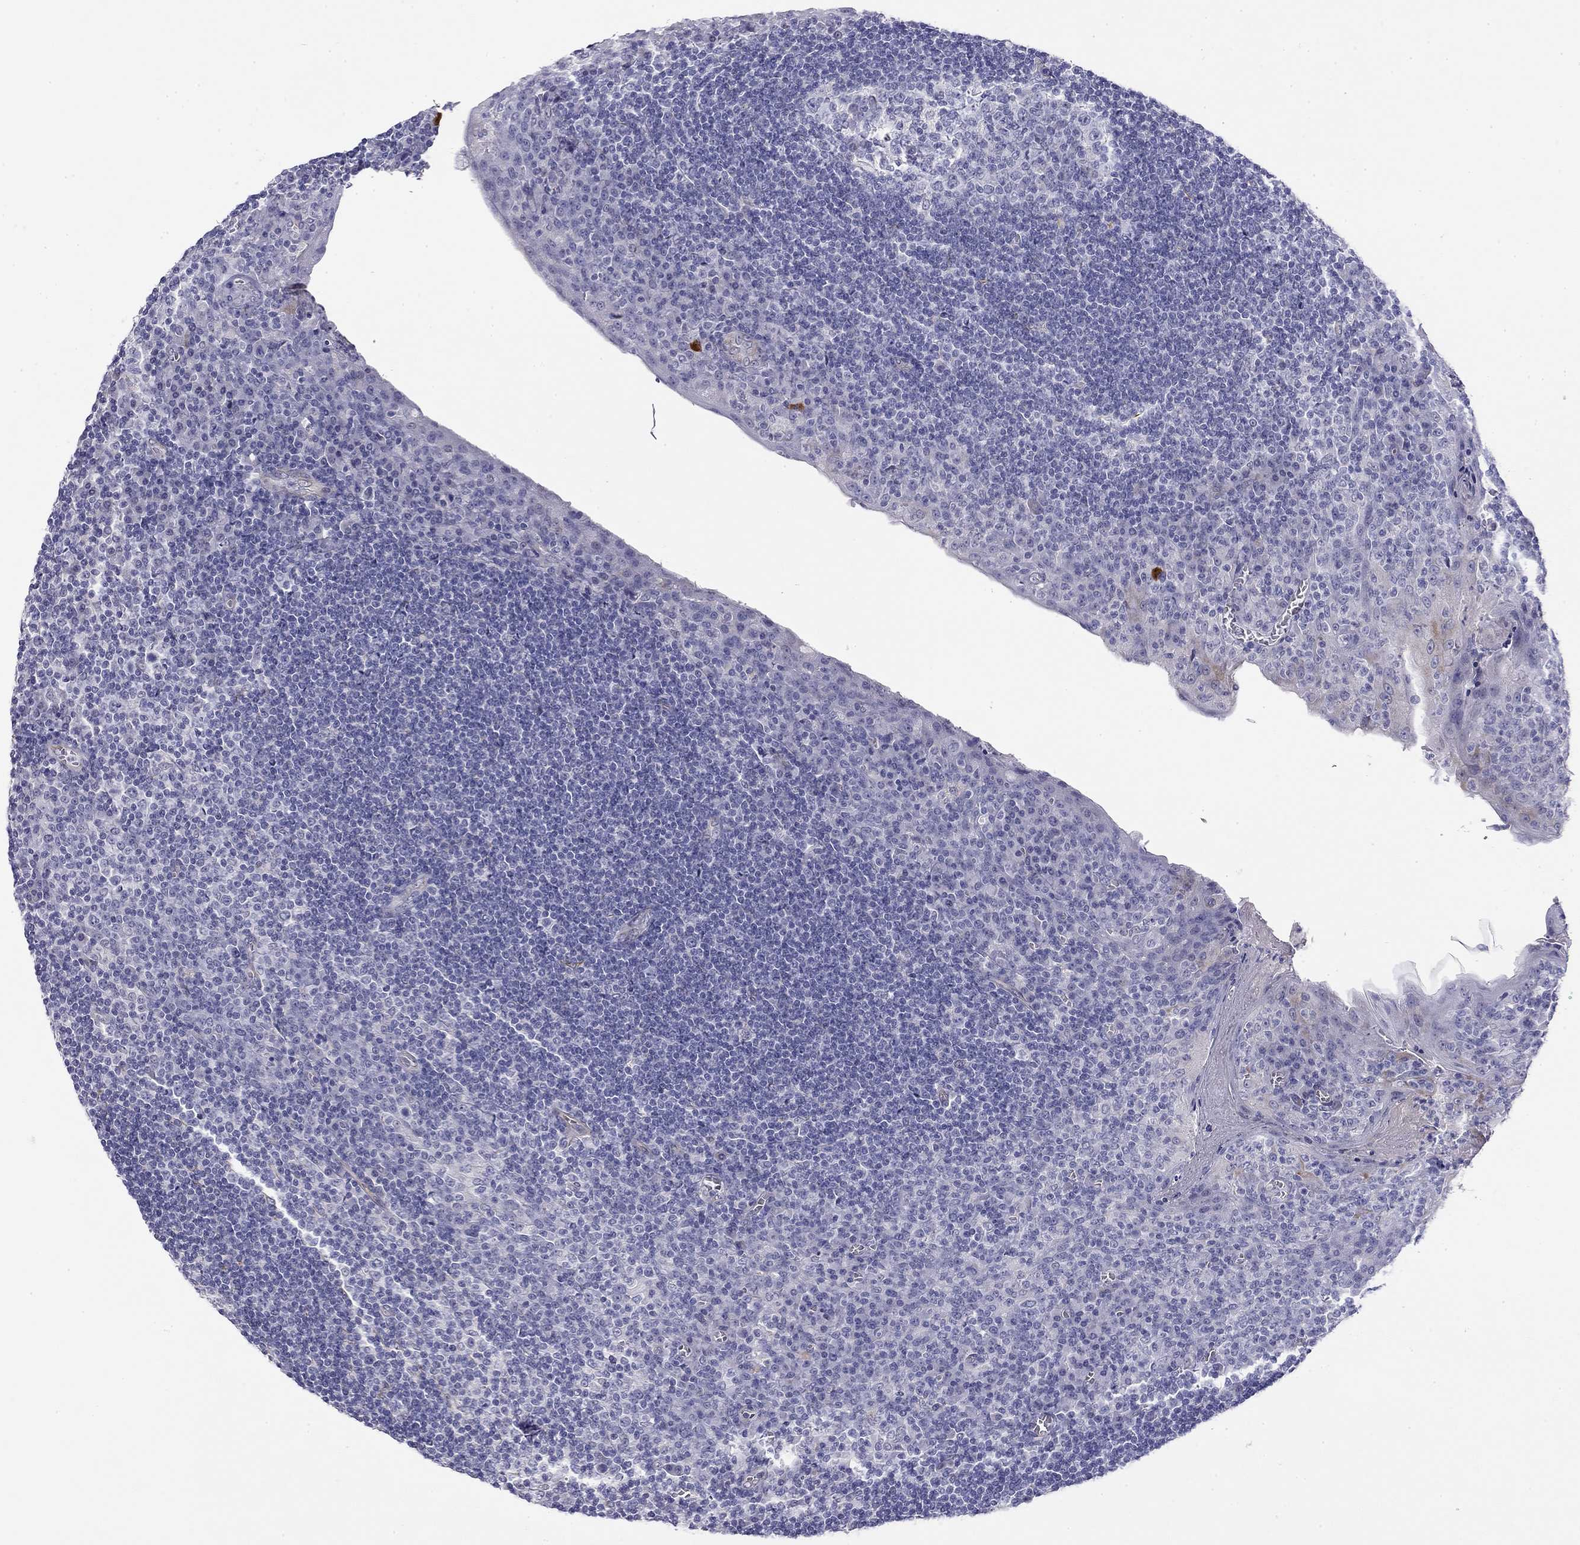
{"staining": {"intensity": "negative", "quantity": "none", "location": "none"}, "tissue": "tonsil", "cell_type": "Germinal center cells", "image_type": "normal", "snomed": [{"axis": "morphology", "description": "Normal tissue, NOS"}, {"axis": "topography", "description": "Tonsil"}], "caption": "This is an immunohistochemistry (IHC) histopathology image of benign human tonsil. There is no positivity in germinal center cells.", "gene": "RTL1", "patient": {"sex": "female", "age": 13}}